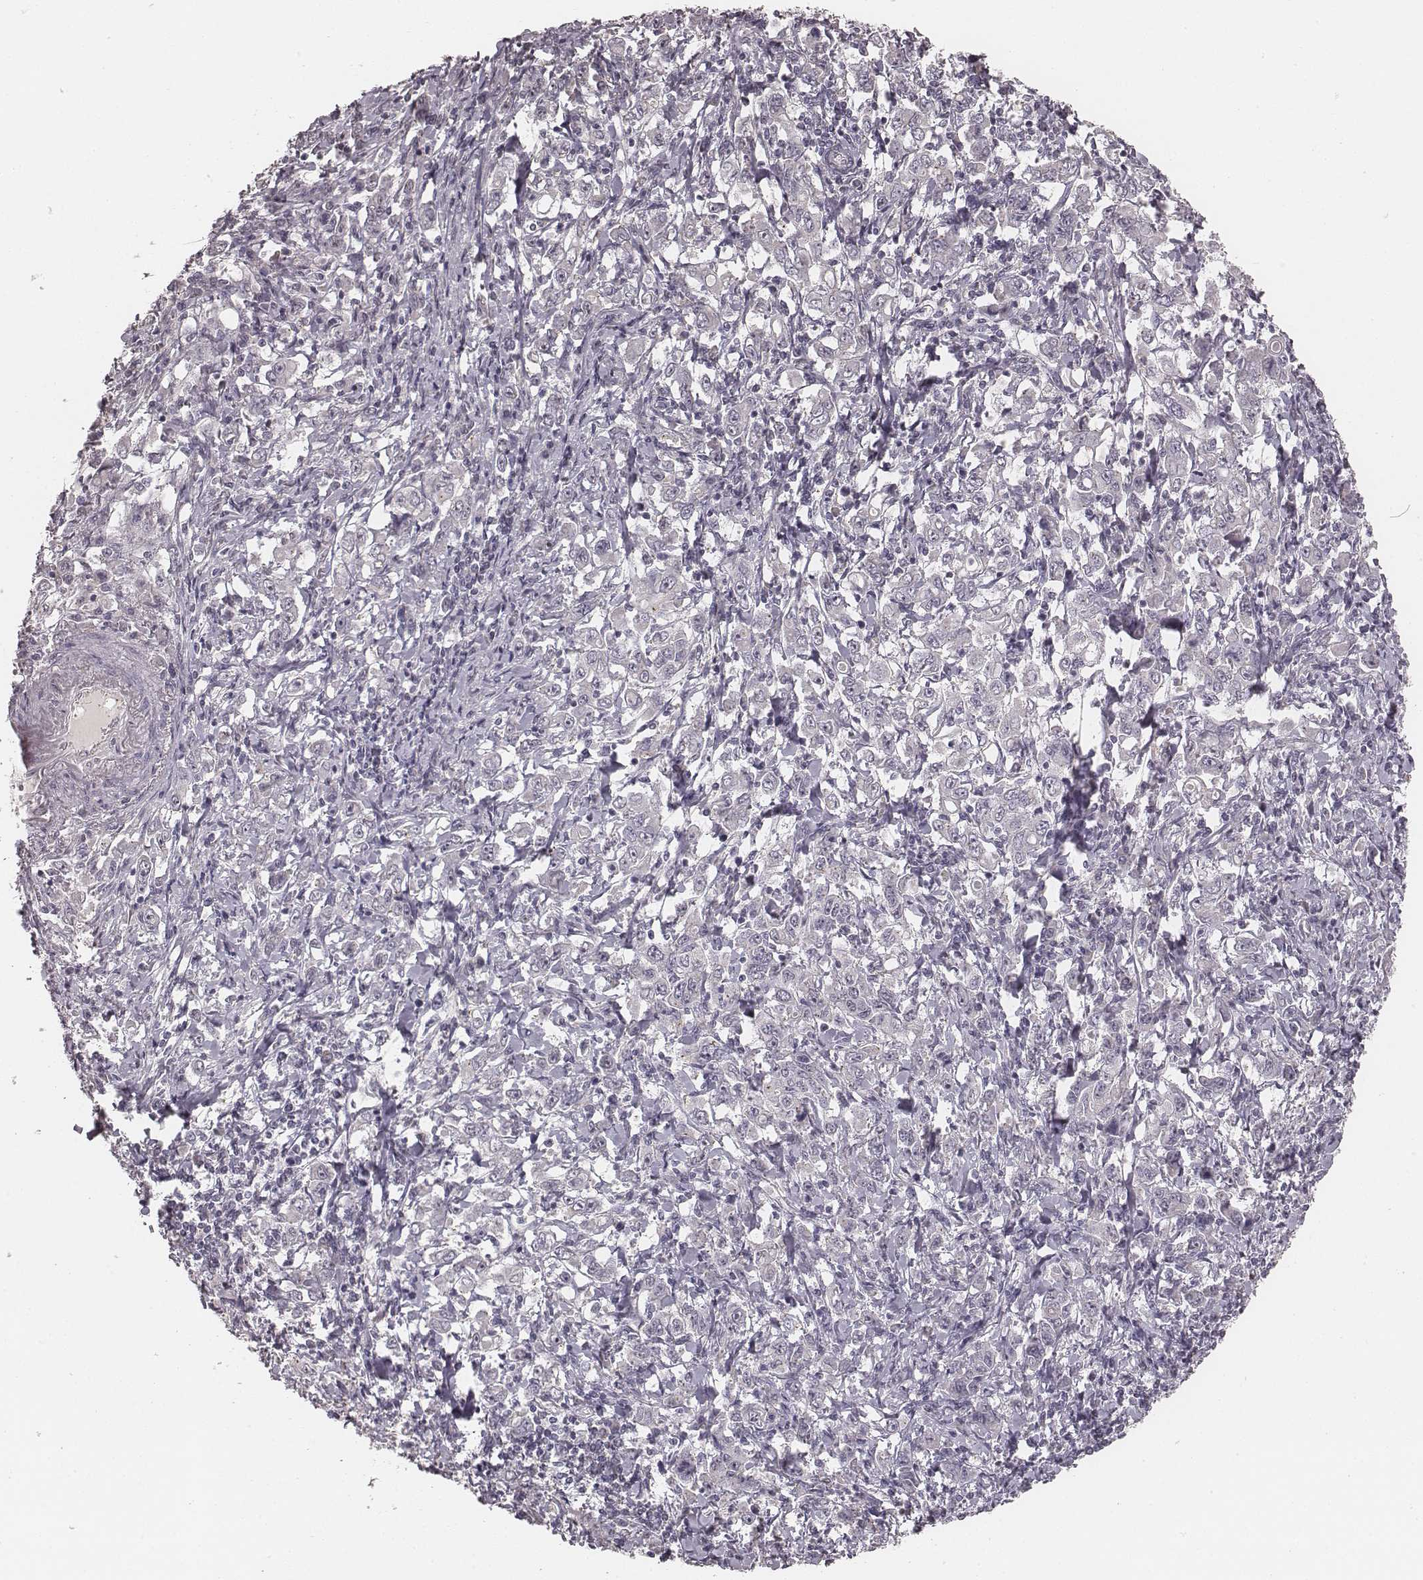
{"staining": {"intensity": "negative", "quantity": "none", "location": "none"}, "tissue": "stomach cancer", "cell_type": "Tumor cells", "image_type": "cancer", "snomed": [{"axis": "morphology", "description": "Adenocarcinoma, NOS"}, {"axis": "topography", "description": "Stomach, lower"}], "caption": "IHC histopathology image of neoplastic tissue: human stomach cancer stained with DAB (3,3'-diaminobenzidine) demonstrates no significant protein positivity in tumor cells. (IHC, brightfield microscopy, high magnification).", "gene": "SLC7A4", "patient": {"sex": "female", "age": 72}}